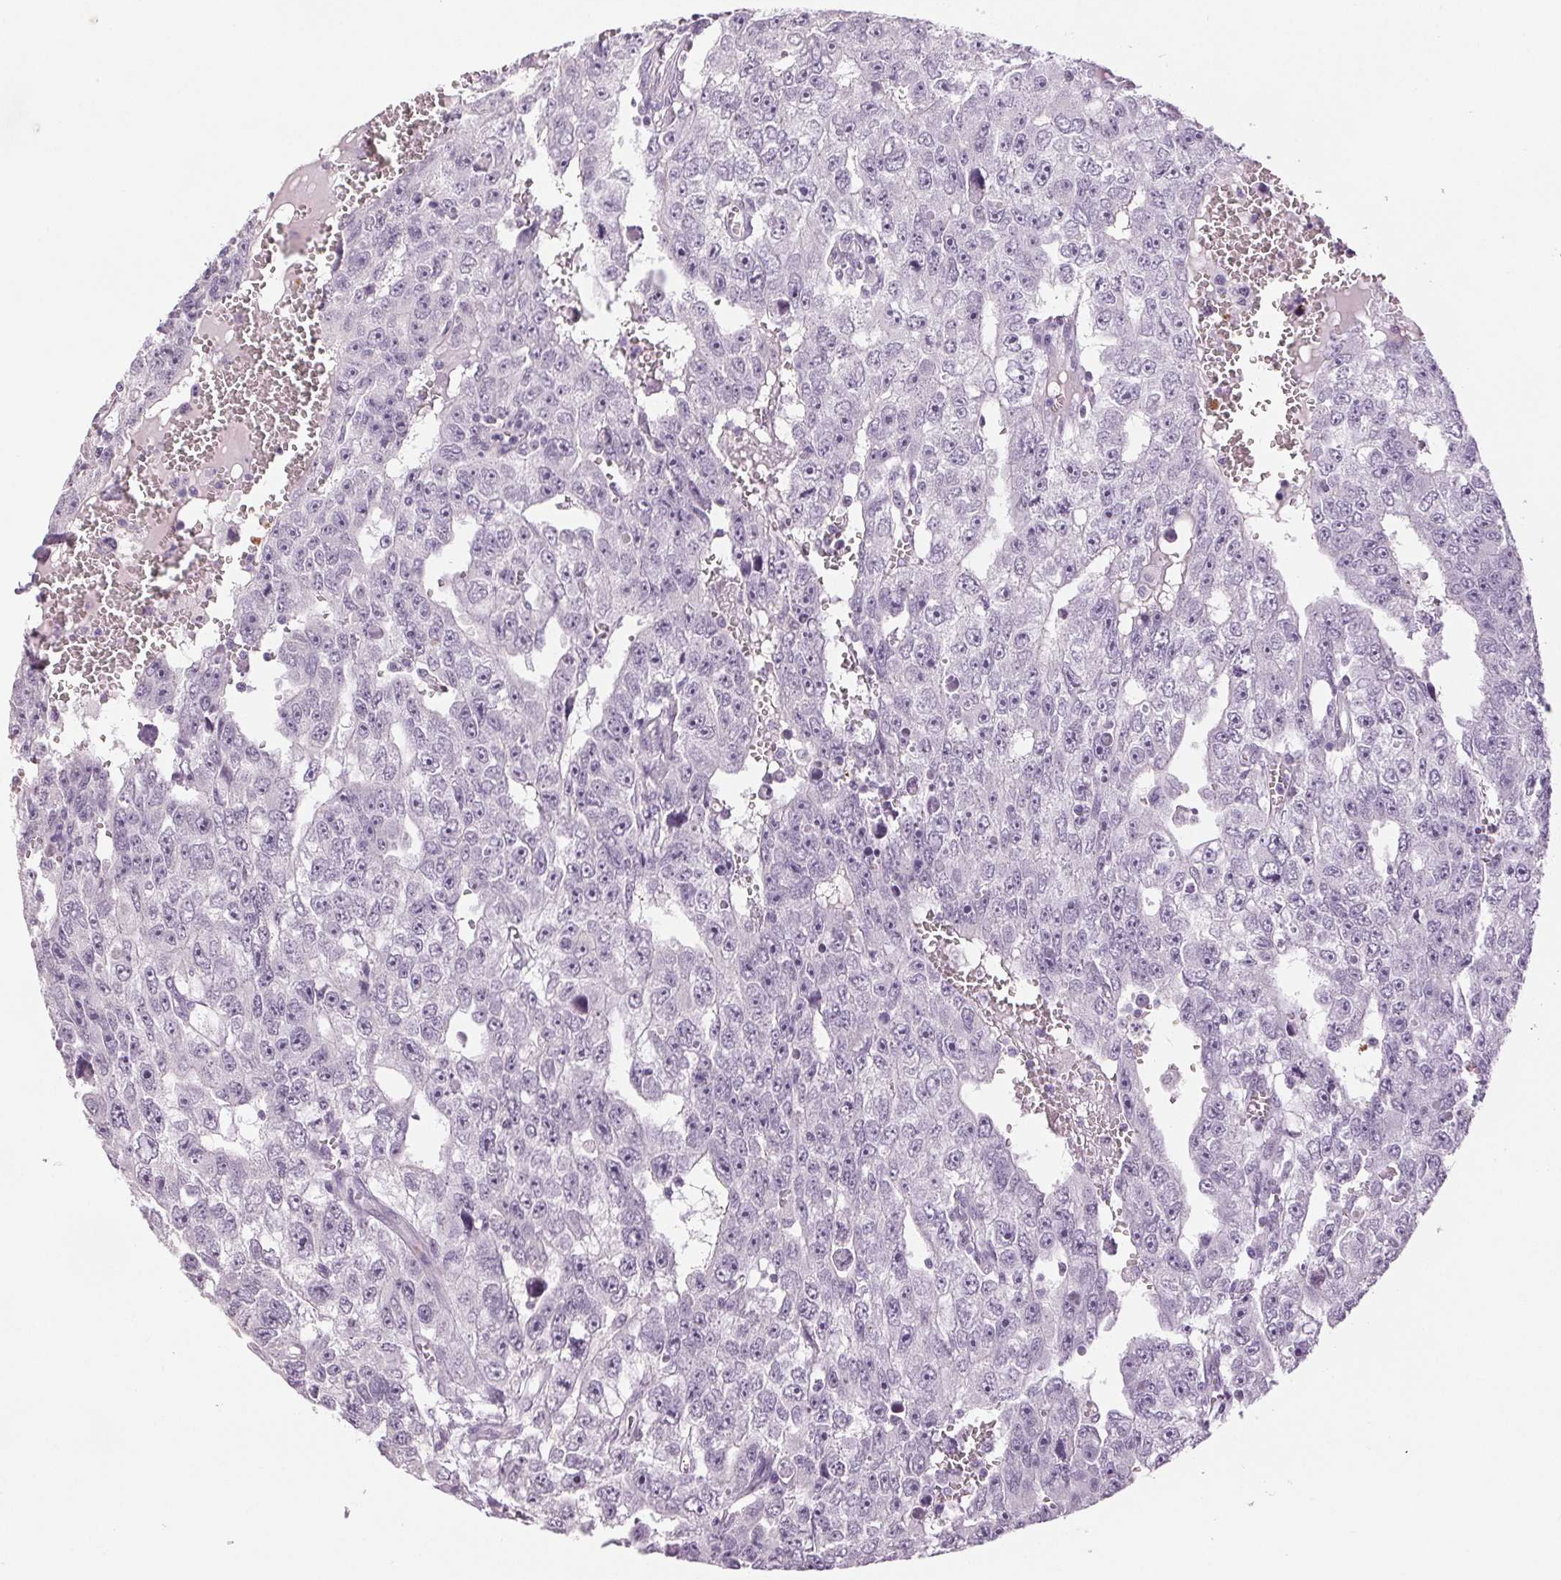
{"staining": {"intensity": "negative", "quantity": "none", "location": "none"}, "tissue": "testis cancer", "cell_type": "Tumor cells", "image_type": "cancer", "snomed": [{"axis": "morphology", "description": "Carcinoma, Embryonal, NOS"}, {"axis": "topography", "description": "Testis"}], "caption": "Immunohistochemical staining of human testis embryonal carcinoma demonstrates no significant positivity in tumor cells.", "gene": "LTF", "patient": {"sex": "male", "age": 20}}